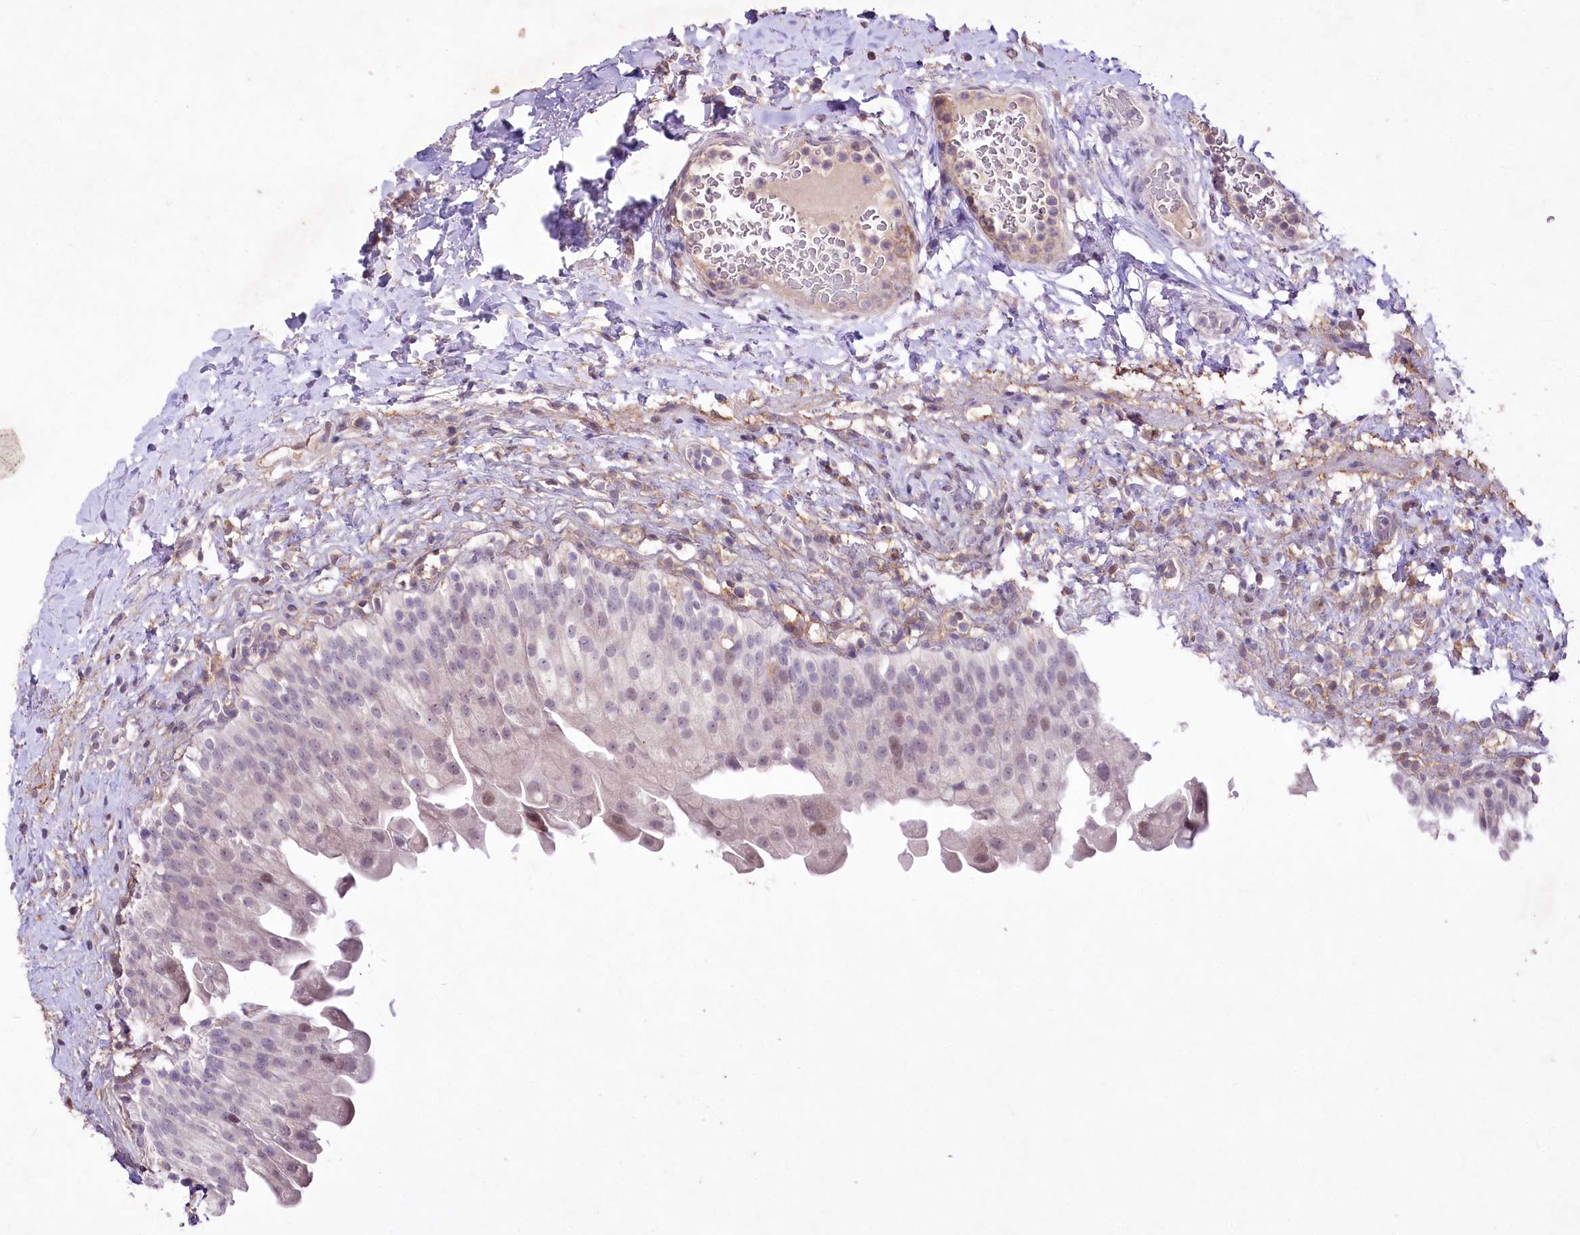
{"staining": {"intensity": "negative", "quantity": "none", "location": "none"}, "tissue": "urinary bladder", "cell_type": "Urothelial cells", "image_type": "normal", "snomed": [{"axis": "morphology", "description": "Normal tissue, NOS"}, {"axis": "topography", "description": "Urinary bladder"}], "caption": "This is a histopathology image of IHC staining of normal urinary bladder, which shows no staining in urothelial cells.", "gene": "ENPP1", "patient": {"sex": "female", "age": 27}}